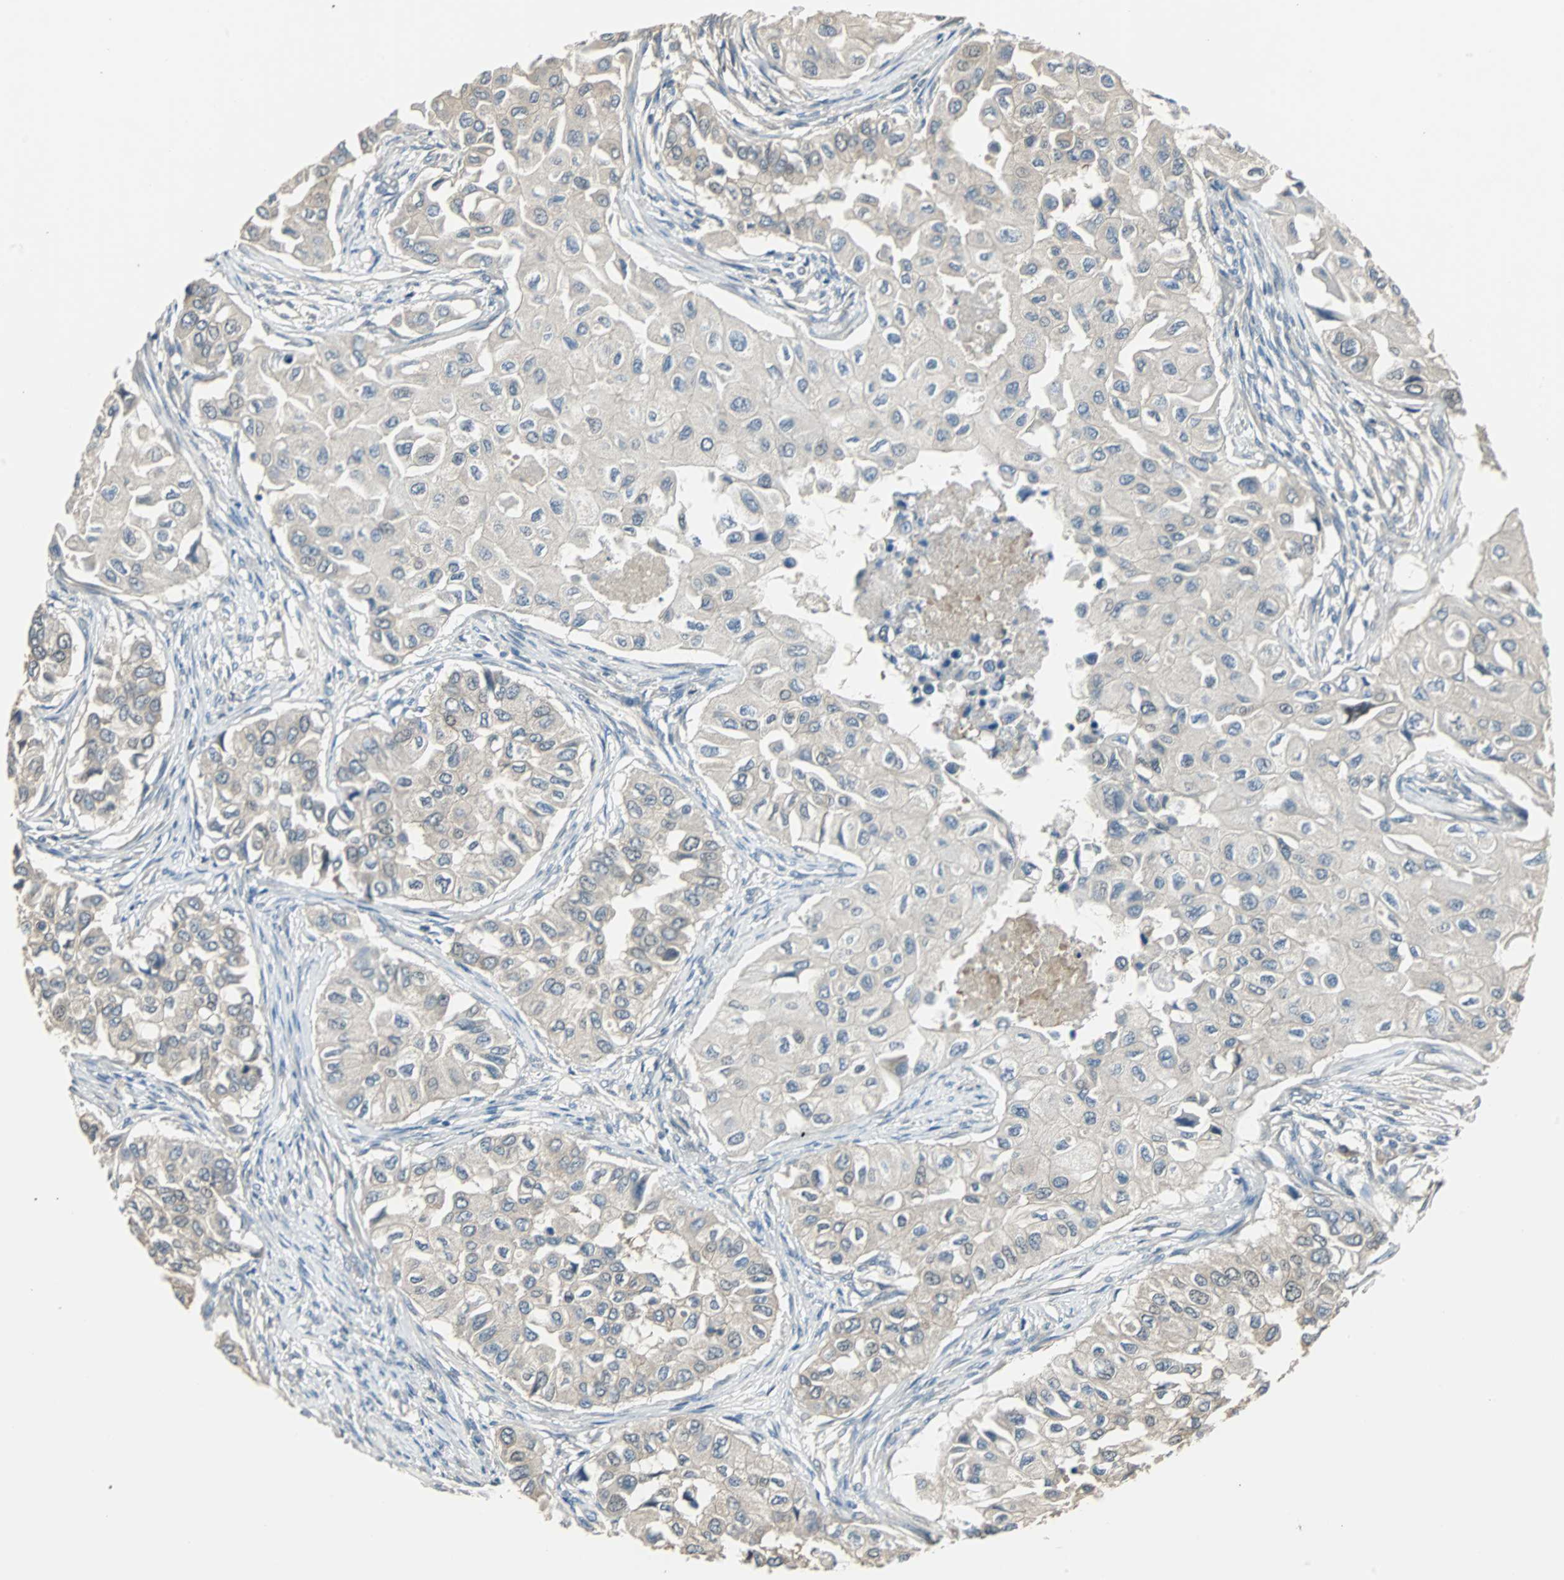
{"staining": {"intensity": "weak", "quantity": "25%-75%", "location": "cytoplasmic/membranous"}, "tissue": "breast cancer", "cell_type": "Tumor cells", "image_type": "cancer", "snomed": [{"axis": "morphology", "description": "Normal tissue, NOS"}, {"axis": "morphology", "description": "Duct carcinoma"}, {"axis": "topography", "description": "Breast"}], "caption": "This image shows IHC staining of human breast cancer (invasive ductal carcinoma), with low weak cytoplasmic/membranous staining in approximately 25%-75% of tumor cells.", "gene": "ABHD2", "patient": {"sex": "female", "age": 49}}